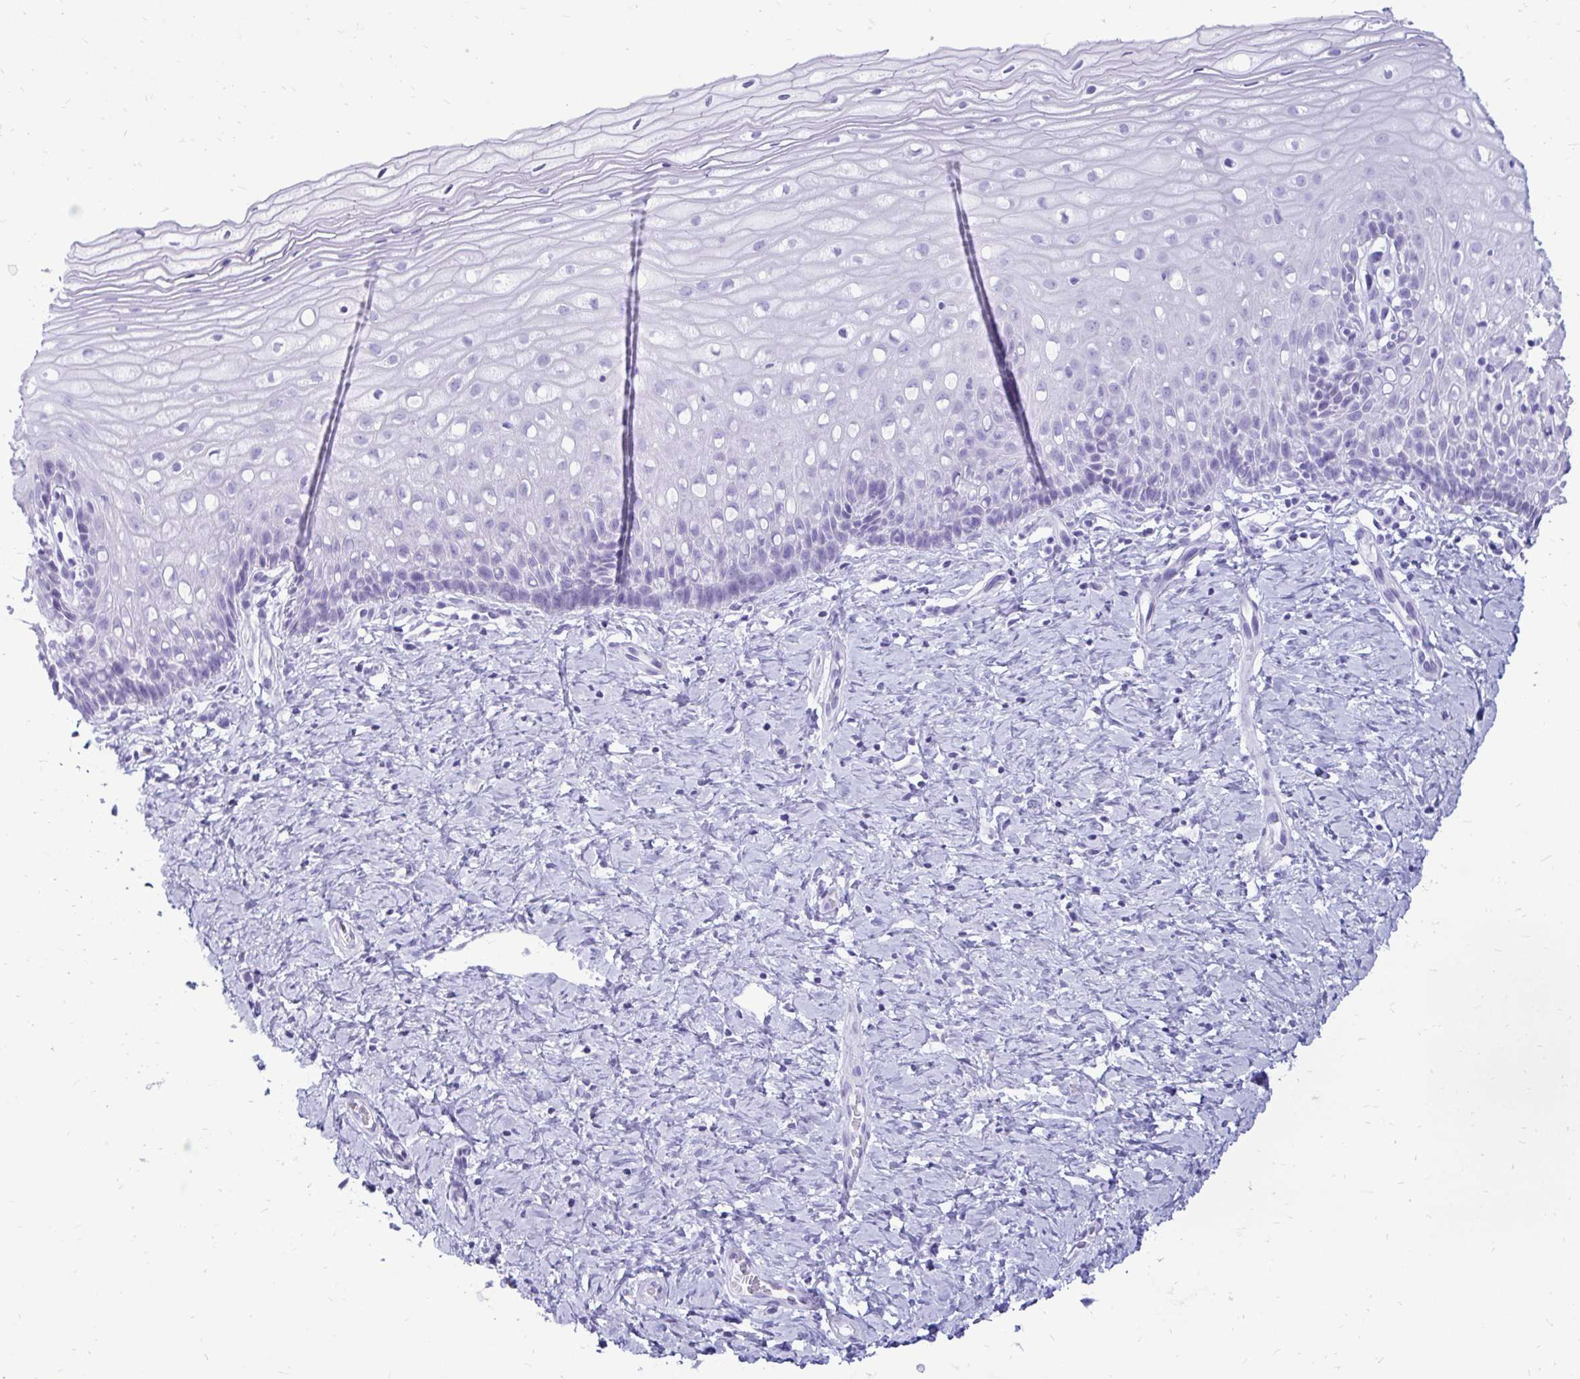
{"staining": {"intensity": "negative", "quantity": "none", "location": "none"}, "tissue": "cervix", "cell_type": "Glandular cells", "image_type": "normal", "snomed": [{"axis": "morphology", "description": "Normal tissue, NOS"}, {"axis": "topography", "description": "Cervix"}], "caption": "Human cervix stained for a protein using immunohistochemistry shows no expression in glandular cells.", "gene": "OR10R2", "patient": {"sex": "female", "age": 37}}